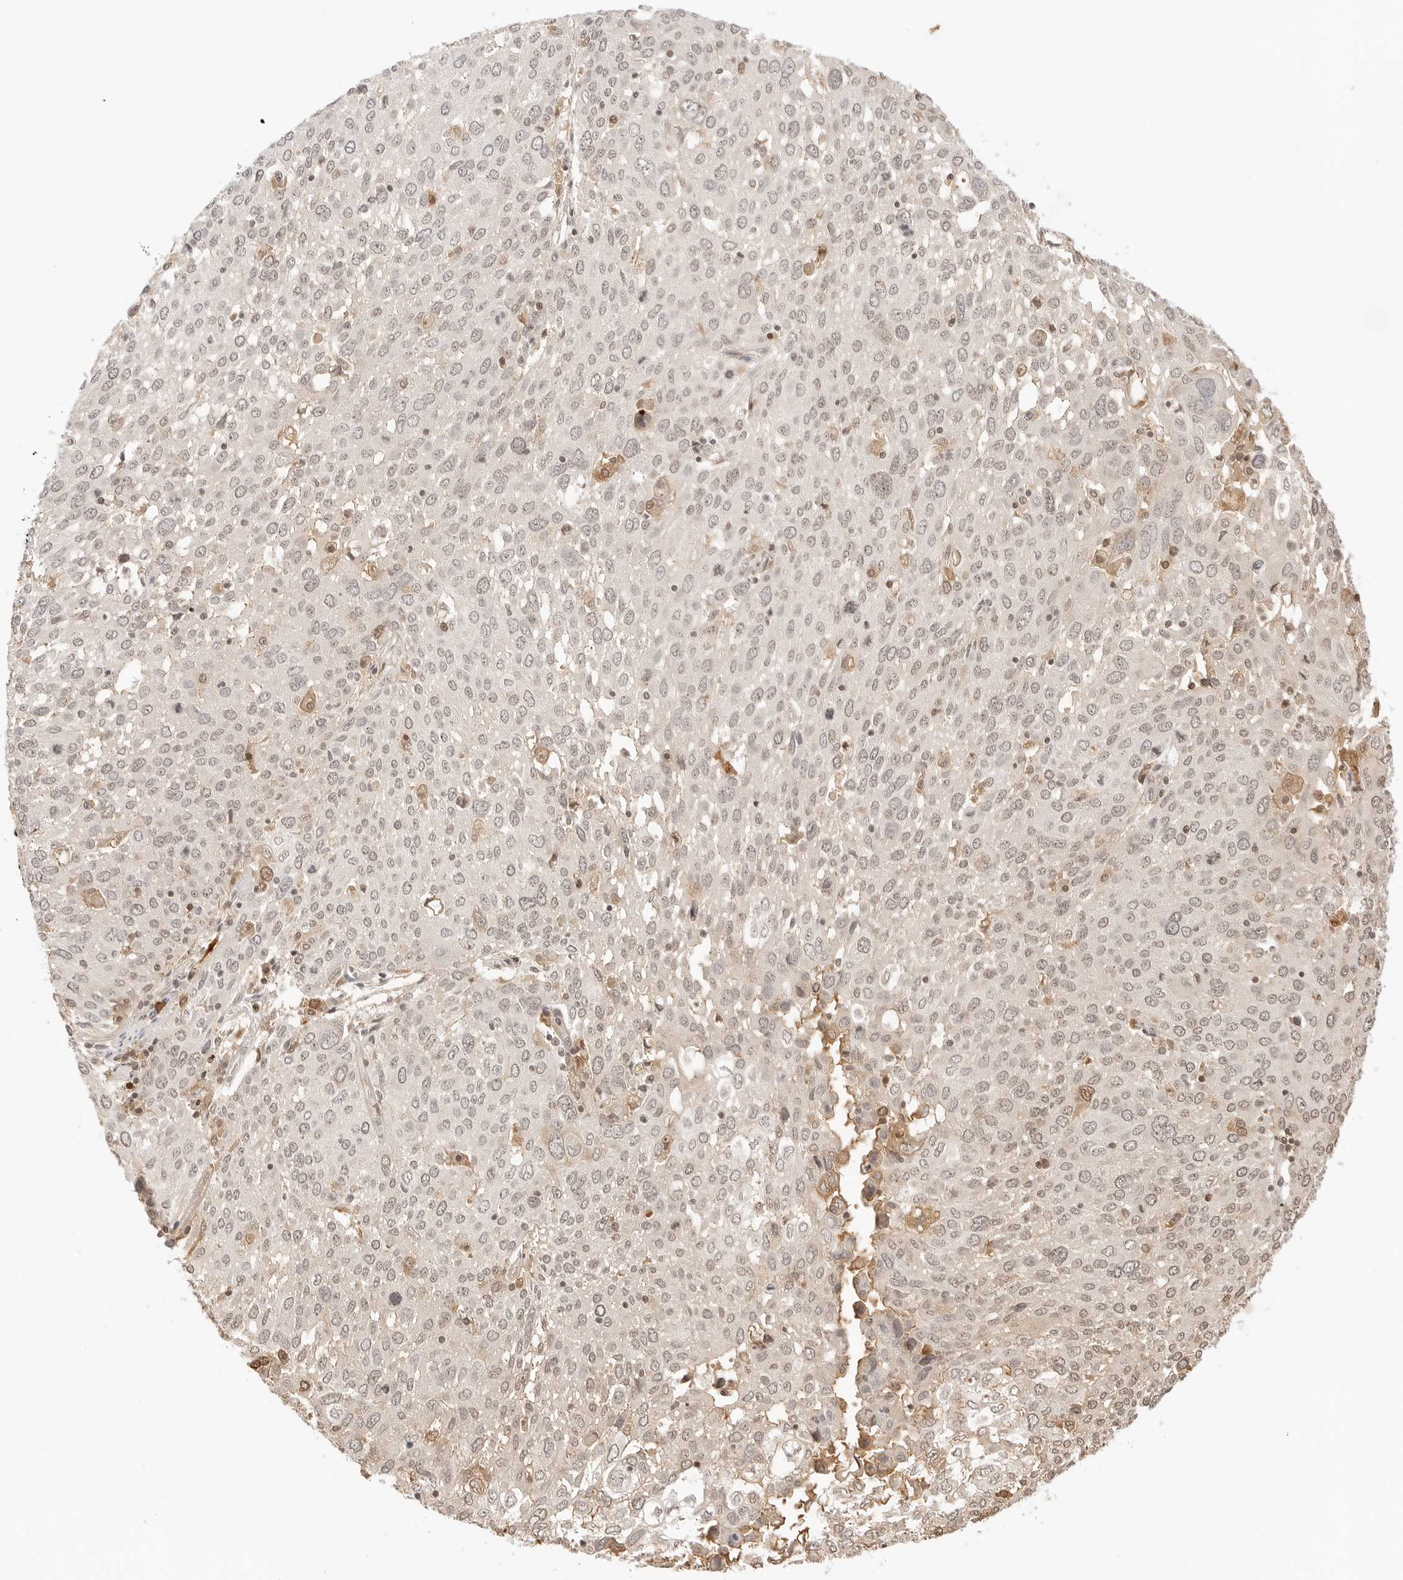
{"staining": {"intensity": "weak", "quantity": ">75%", "location": "nuclear"}, "tissue": "lung cancer", "cell_type": "Tumor cells", "image_type": "cancer", "snomed": [{"axis": "morphology", "description": "Squamous cell carcinoma, NOS"}, {"axis": "topography", "description": "Lung"}], "caption": "Immunohistochemical staining of lung cancer (squamous cell carcinoma) demonstrates weak nuclear protein staining in about >75% of tumor cells.", "gene": "SEPTIN4", "patient": {"sex": "male", "age": 65}}